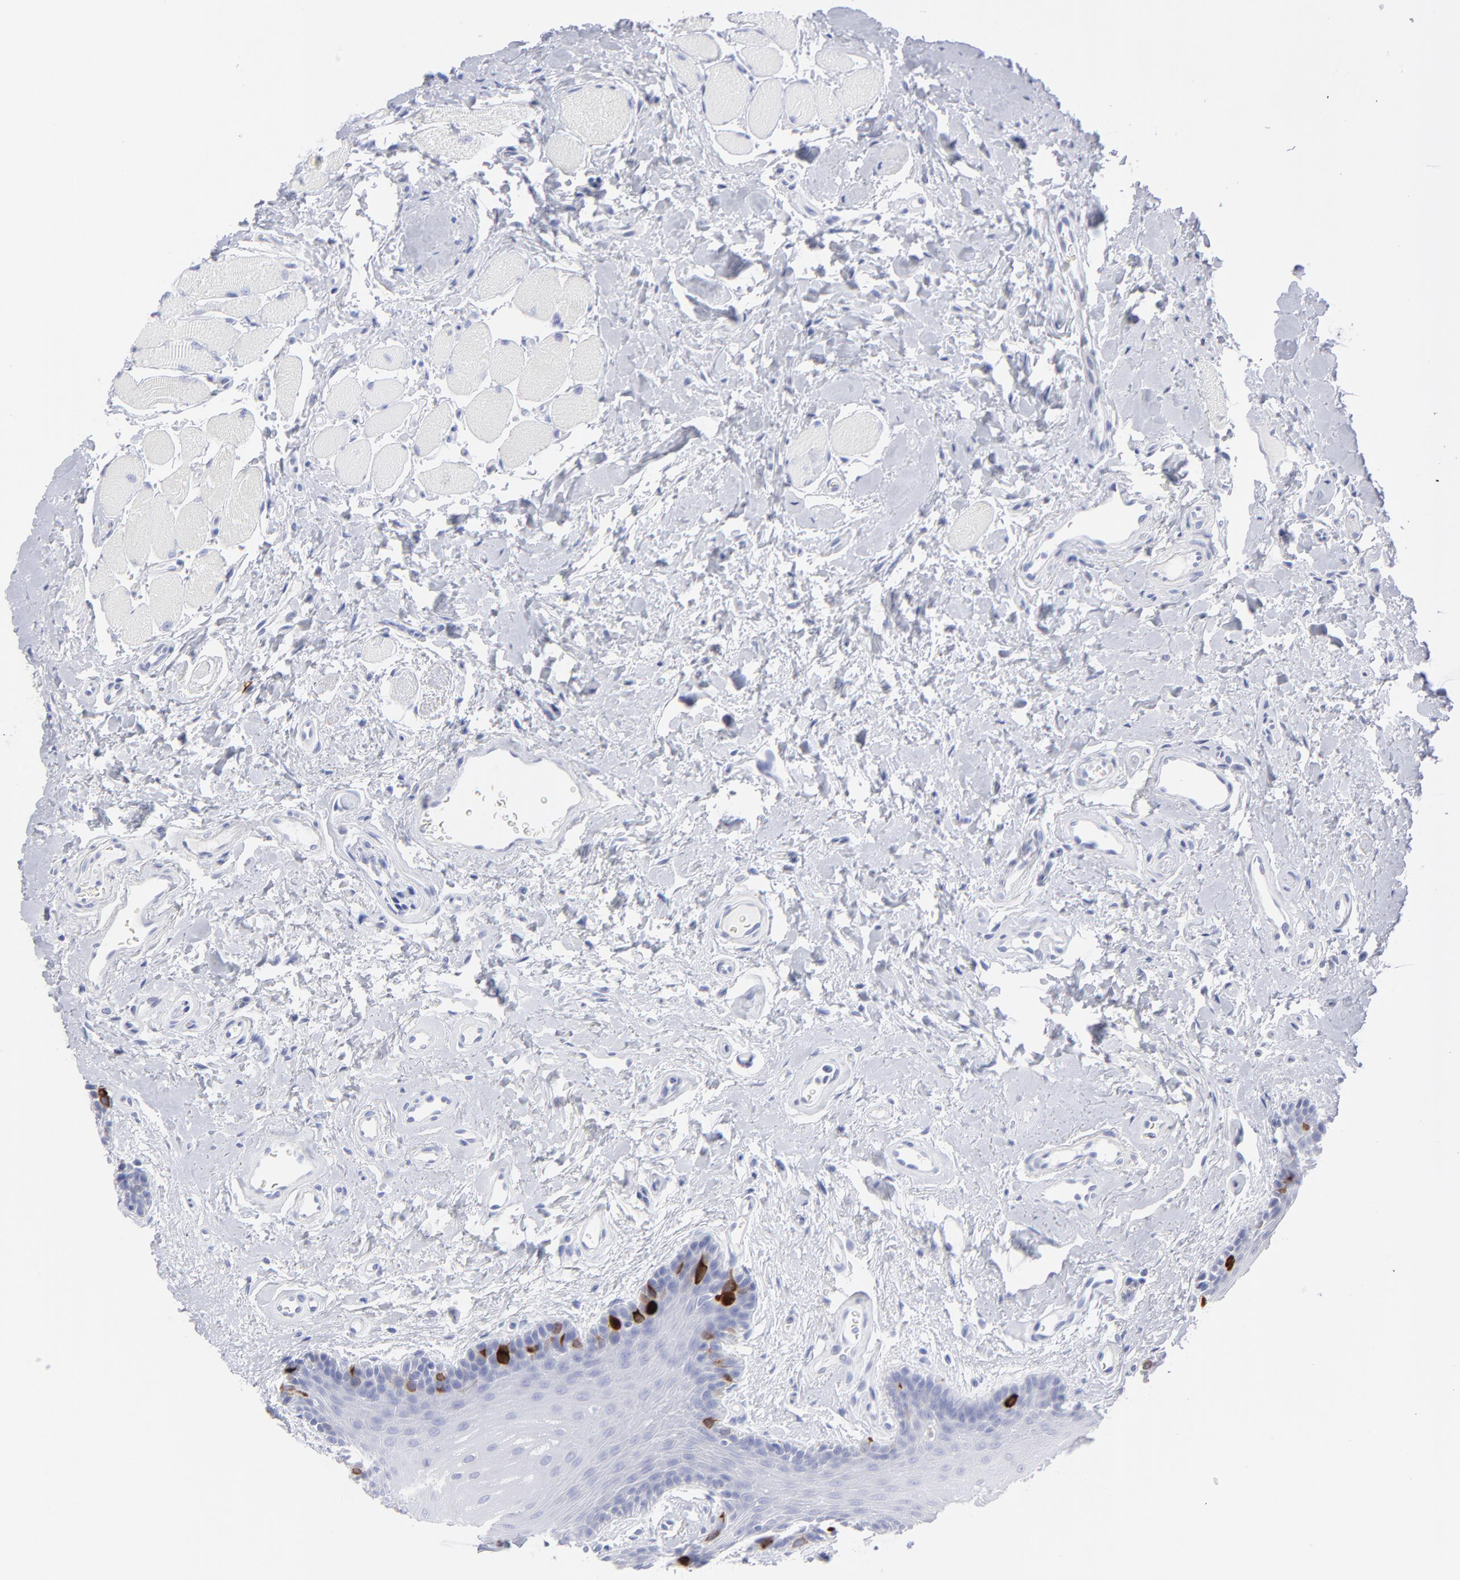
{"staining": {"intensity": "strong", "quantity": "<25%", "location": "cytoplasmic/membranous"}, "tissue": "oral mucosa", "cell_type": "Squamous epithelial cells", "image_type": "normal", "snomed": [{"axis": "morphology", "description": "Normal tissue, NOS"}, {"axis": "topography", "description": "Oral tissue"}], "caption": "Immunohistochemistry of unremarkable human oral mucosa exhibits medium levels of strong cytoplasmic/membranous staining in about <25% of squamous epithelial cells. (Stains: DAB (3,3'-diaminobenzidine) in brown, nuclei in blue, Microscopy: brightfield microscopy at high magnification).", "gene": "CCNB1", "patient": {"sex": "male", "age": 62}}